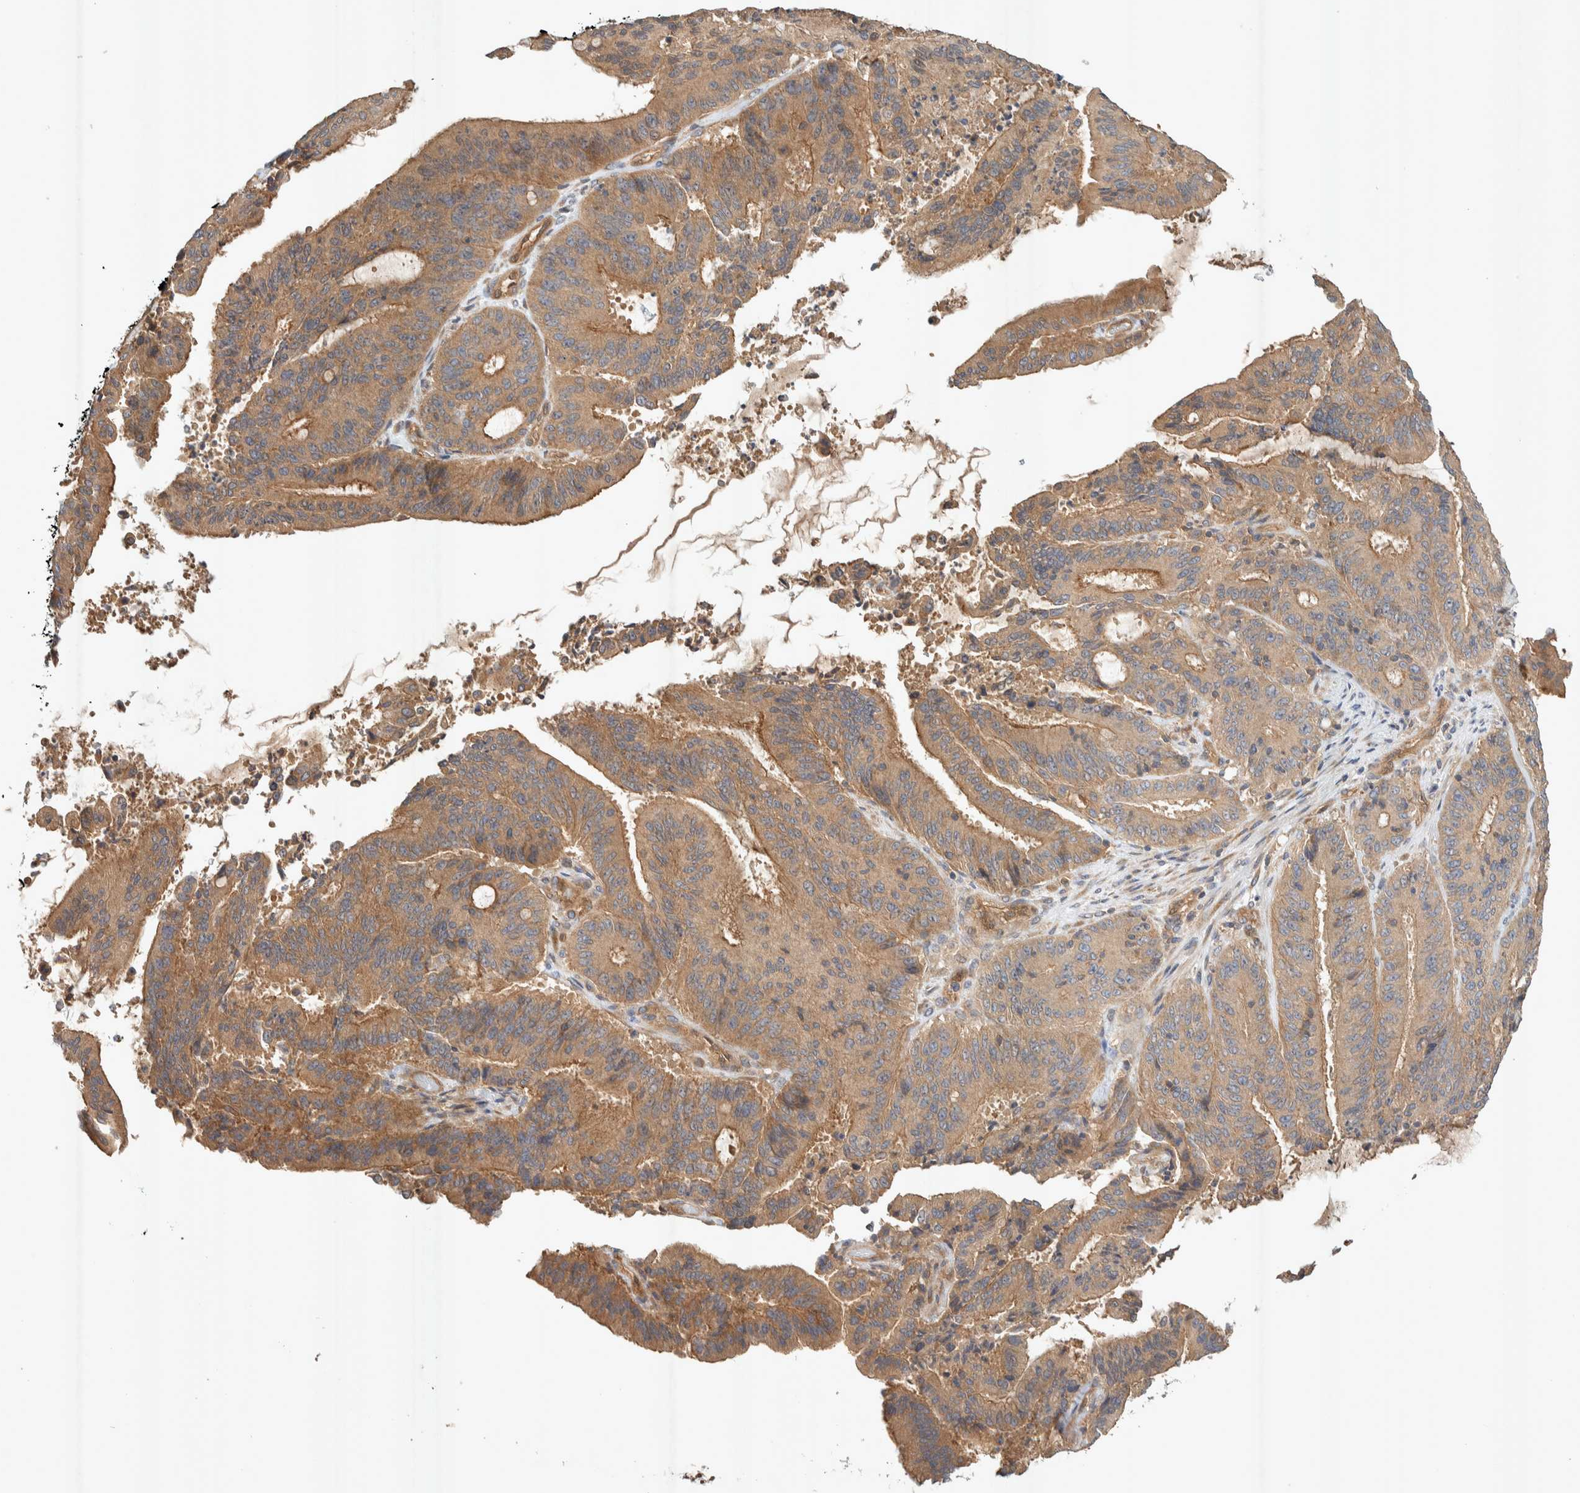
{"staining": {"intensity": "moderate", "quantity": ">75%", "location": "cytoplasmic/membranous"}, "tissue": "liver cancer", "cell_type": "Tumor cells", "image_type": "cancer", "snomed": [{"axis": "morphology", "description": "Normal tissue, NOS"}, {"axis": "morphology", "description": "Cholangiocarcinoma"}, {"axis": "topography", "description": "Liver"}, {"axis": "topography", "description": "Peripheral nerve tissue"}], "caption": "Moderate cytoplasmic/membranous staining is identified in approximately >75% of tumor cells in liver cholangiocarcinoma. (DAB (3,3'-diaminobenzidine) IHC with brightfield microscopy, high magnification).", "gene": "PXK", "patient": {"sex": "female", "age": 73}}